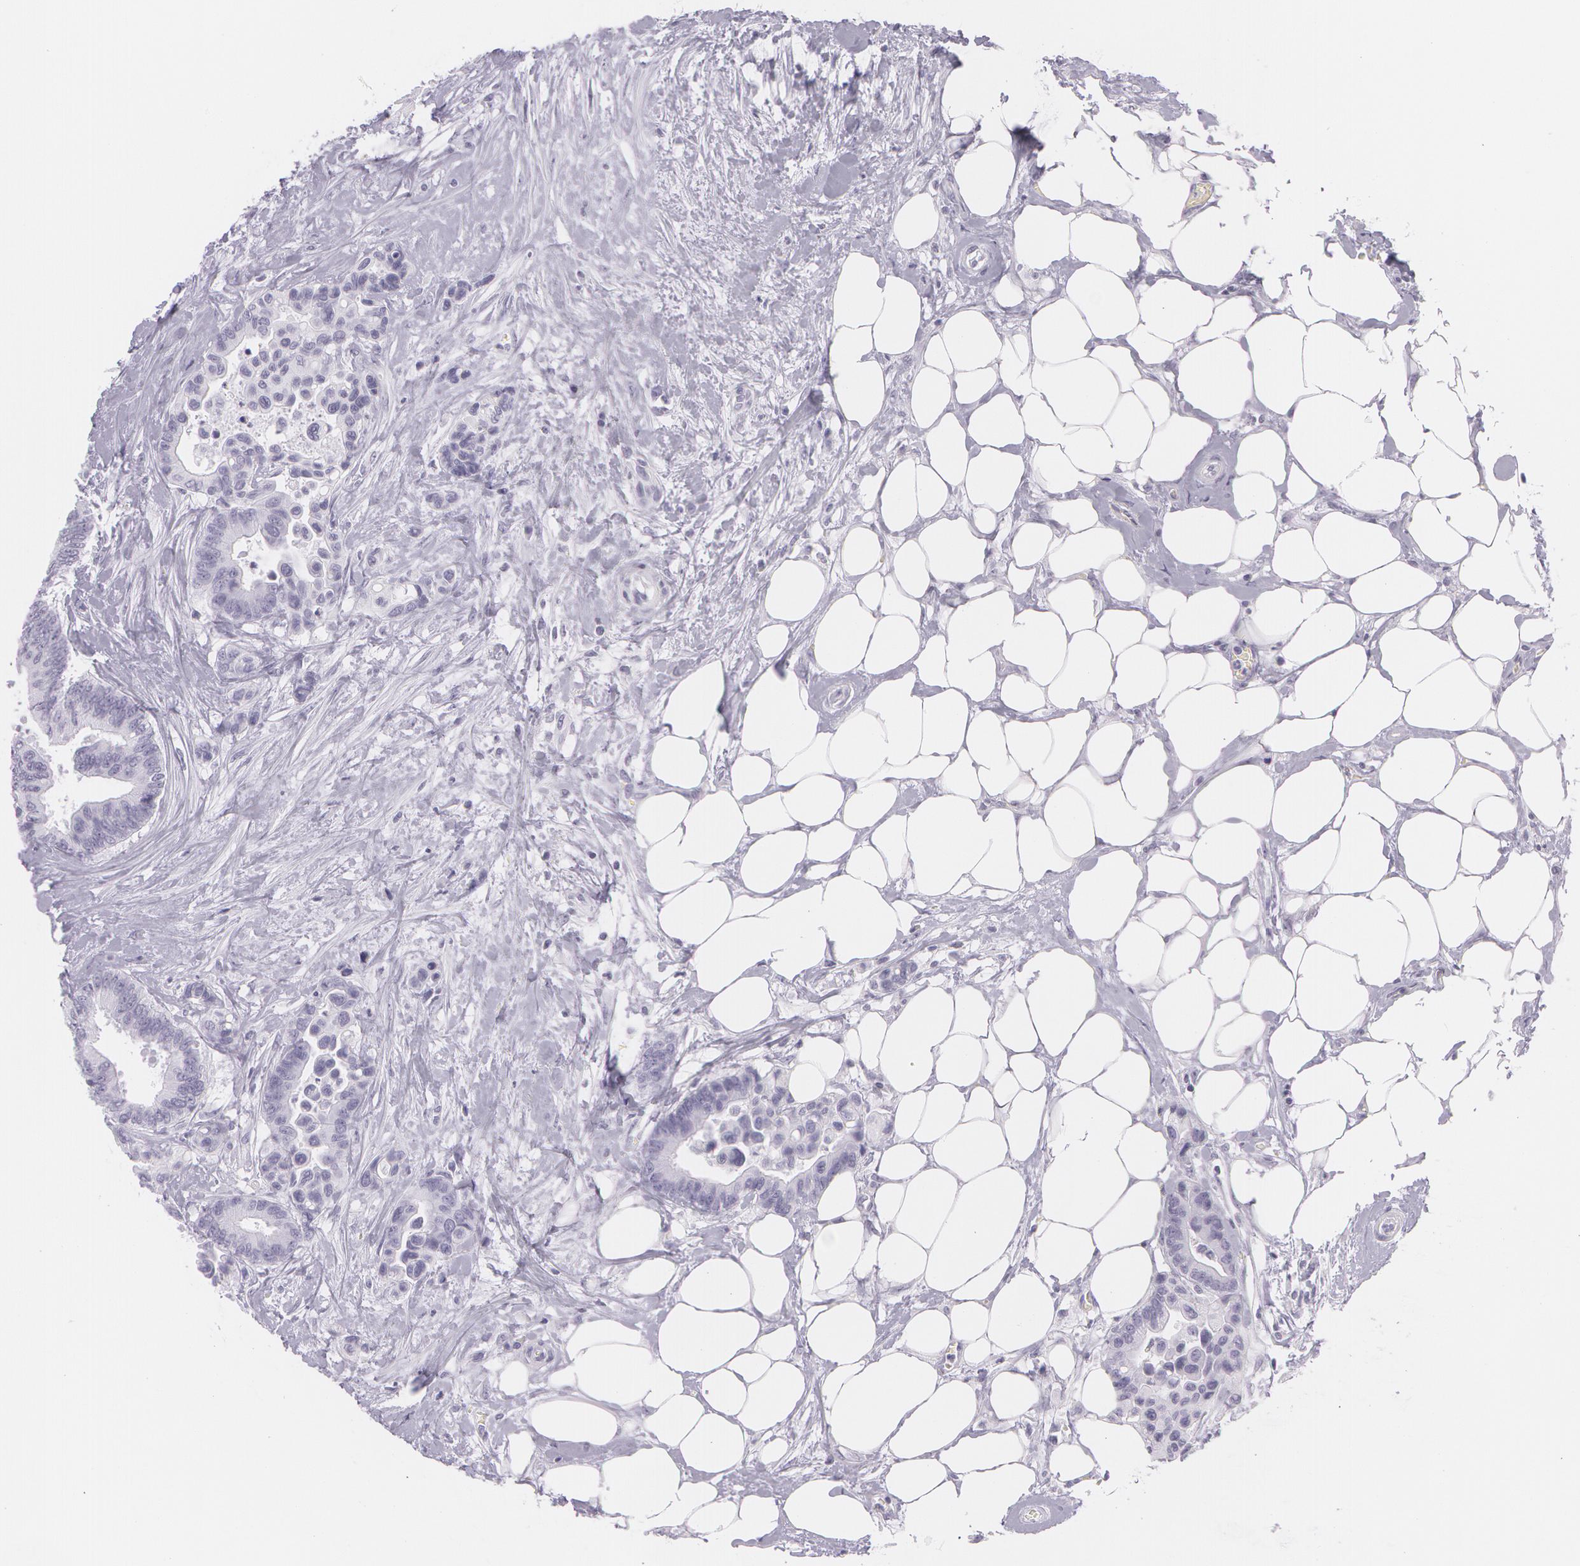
{"staining": {"intensity": "negative", "quantity": "none", "location": "none"}, "tissue": "colorectal cancer", "cell_type": "Tumor cells", "image_type": "cancer", "snomed": [{"axis": "morphology", "description": "Adenocarcinoma, NOS"}, {"axis": "topography", "description": "Colon"}], "caption": "Human colorectal cancer (adenocarcinoma) stained for a protein using immunohistochemistry exhibits no staining in tumor cells.", "gene": "SNCG", "patient": {"sex": "male", "age": 82}}